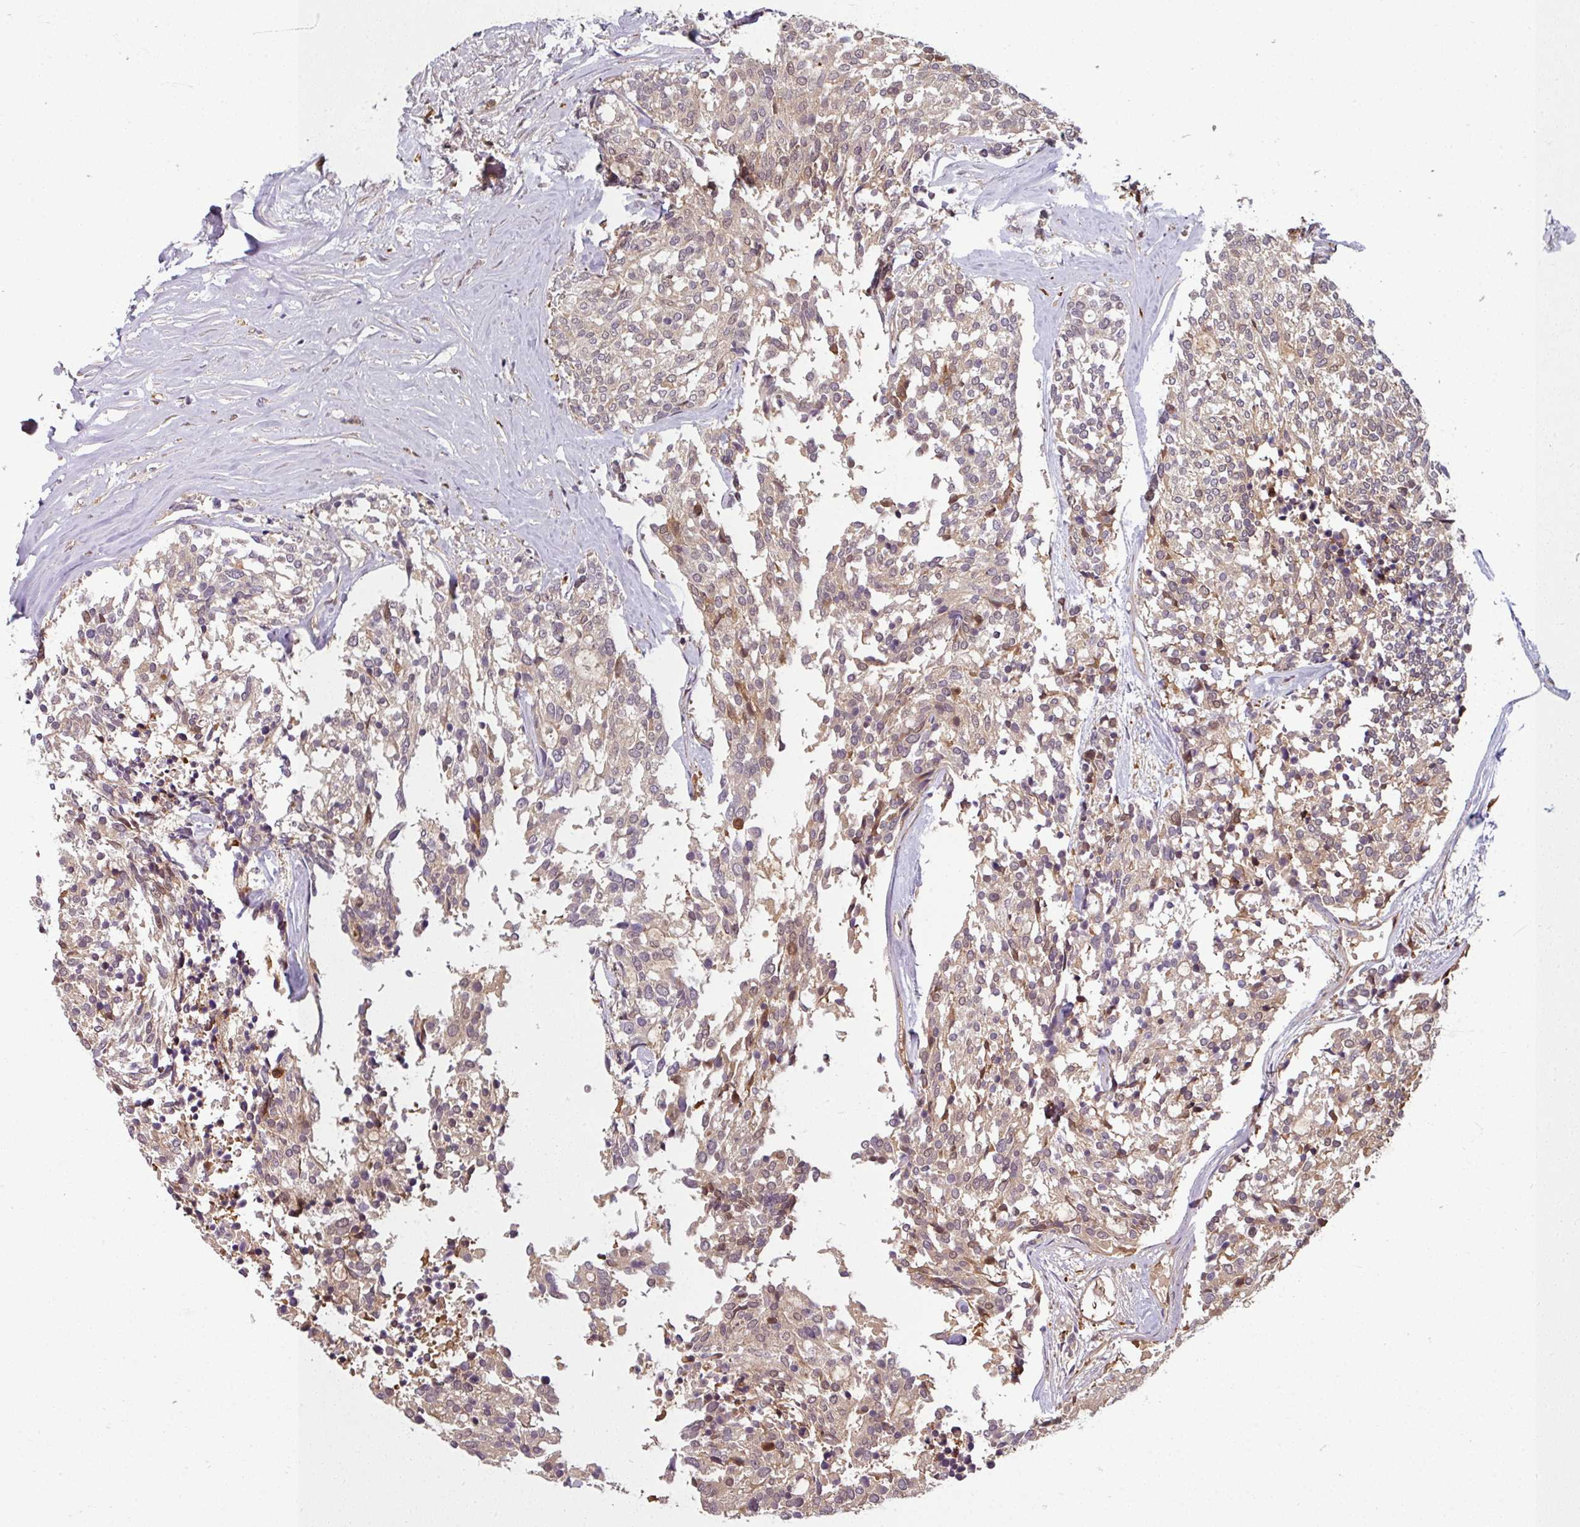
{"staining": {"intensity": "weak", "quantity": "25%-75%", "location": "cytoplasmic/membranous"}, "tissue": "carcinoid", "cell_type": "Tumor cells", "image_type": "cancer", "snomed": [{"axis": "morphology", "description": "Carcinoid, malignant, NOS"}, {"axis": "topography", "description": "Pancreas"}], "caption": "A histopathology image of human malignant carcinoid stained for a protein shows weak cytoplasmic/membranous brown staining in tumor cells.", "gene": "KCTD11", "patient": {"sex": "female", "age": 54}}